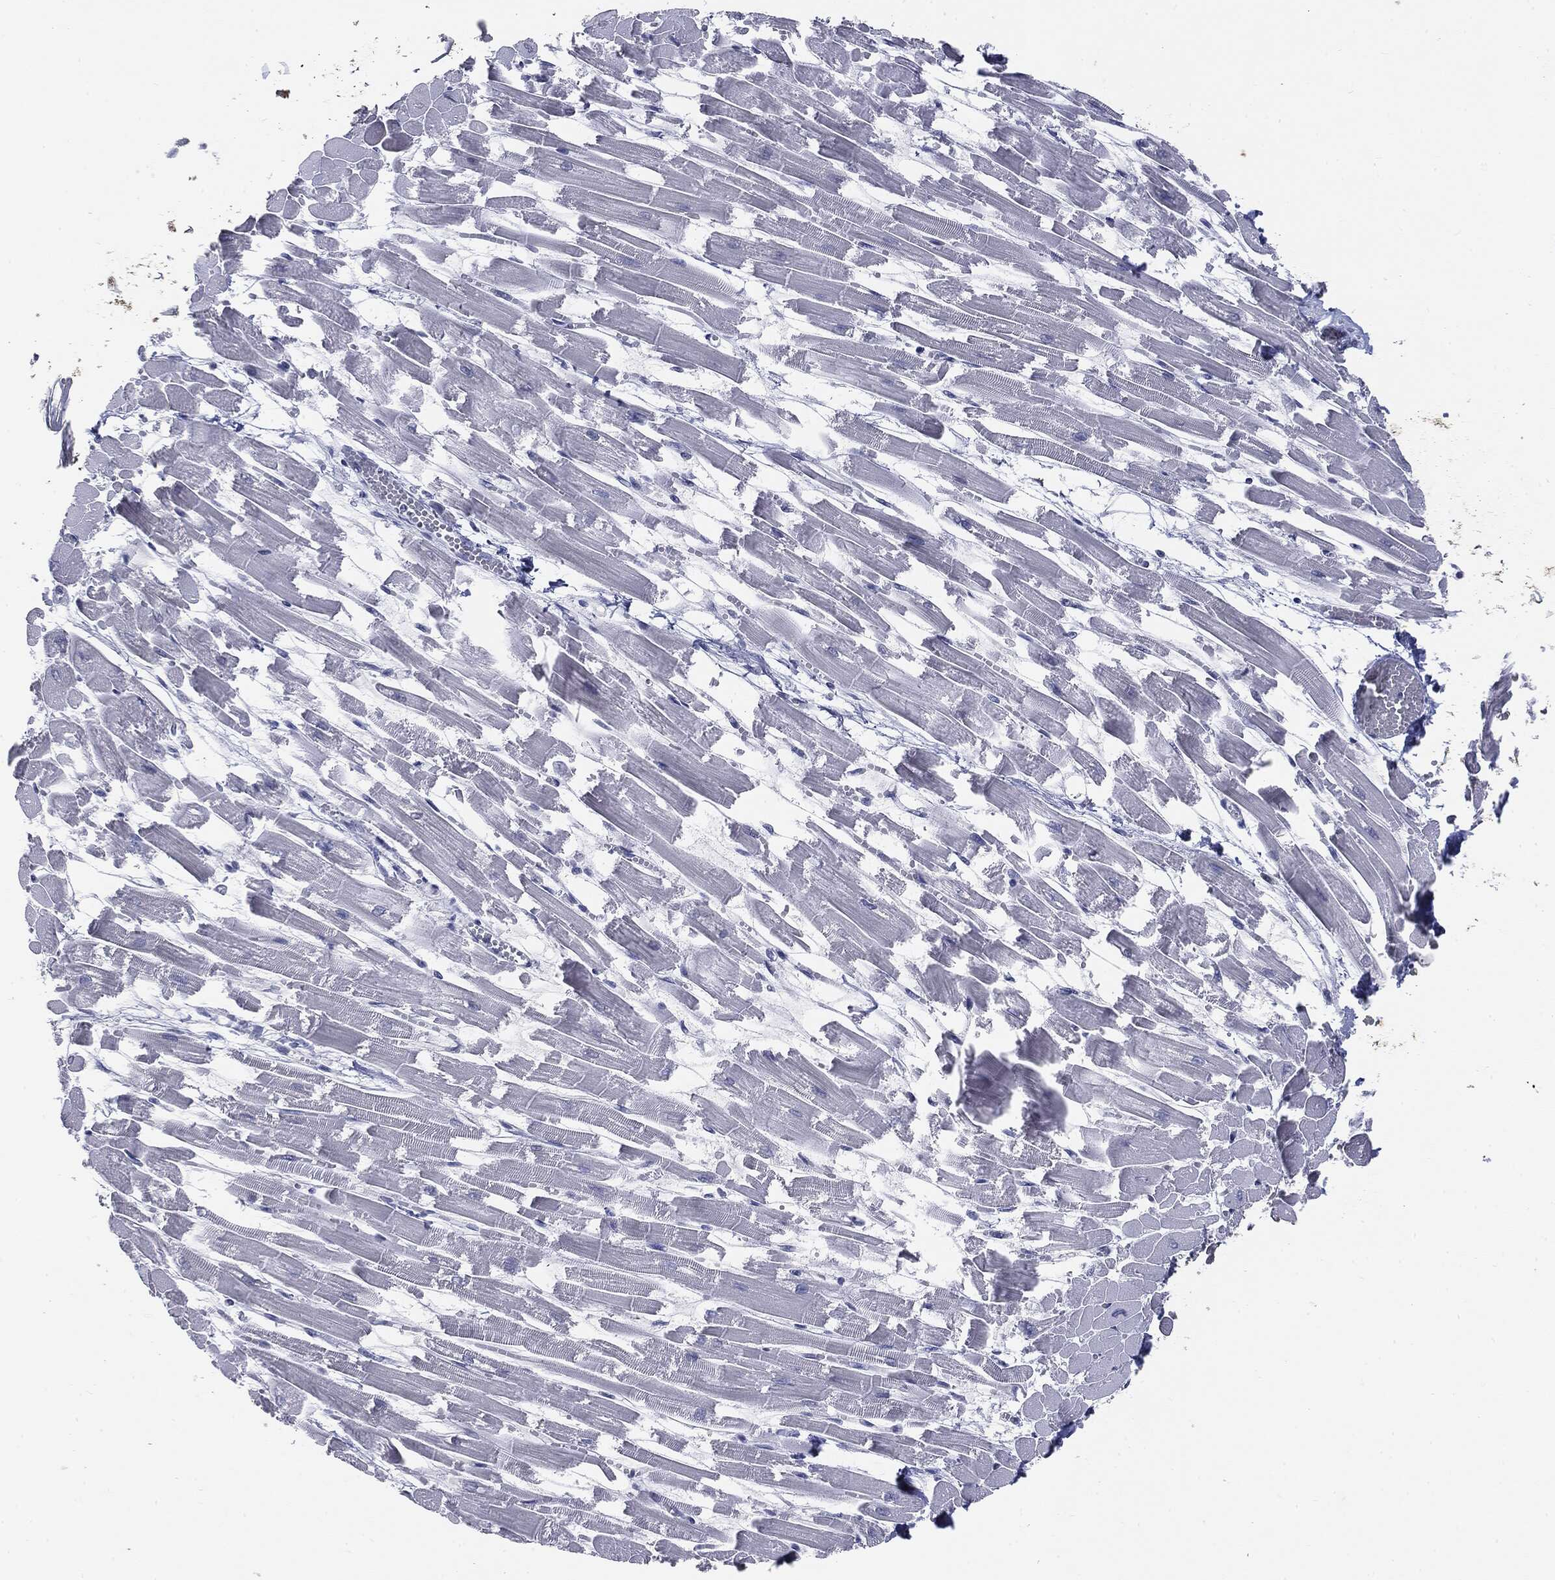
{"staining": {"intensity": "negative", "quantity": "none", "location": "none"}, "tissue": "heart muscle", "cell_type": "Cardiomyocytes", "image_type": "normal", "snomed": [{"axis": "morphology", "description": "Normal tissue, NOS"}, {"axis": "topography", "description": "Heart"}], "caption": "Photomicrograph shows no protein positivity in cardiomyocytes of normal heart muscle. (DAB (3,3'-diaminobenzidine) IHC, high magnification).", "gene": "CGB1", "patient": {"sex": "female", "age": 52}}